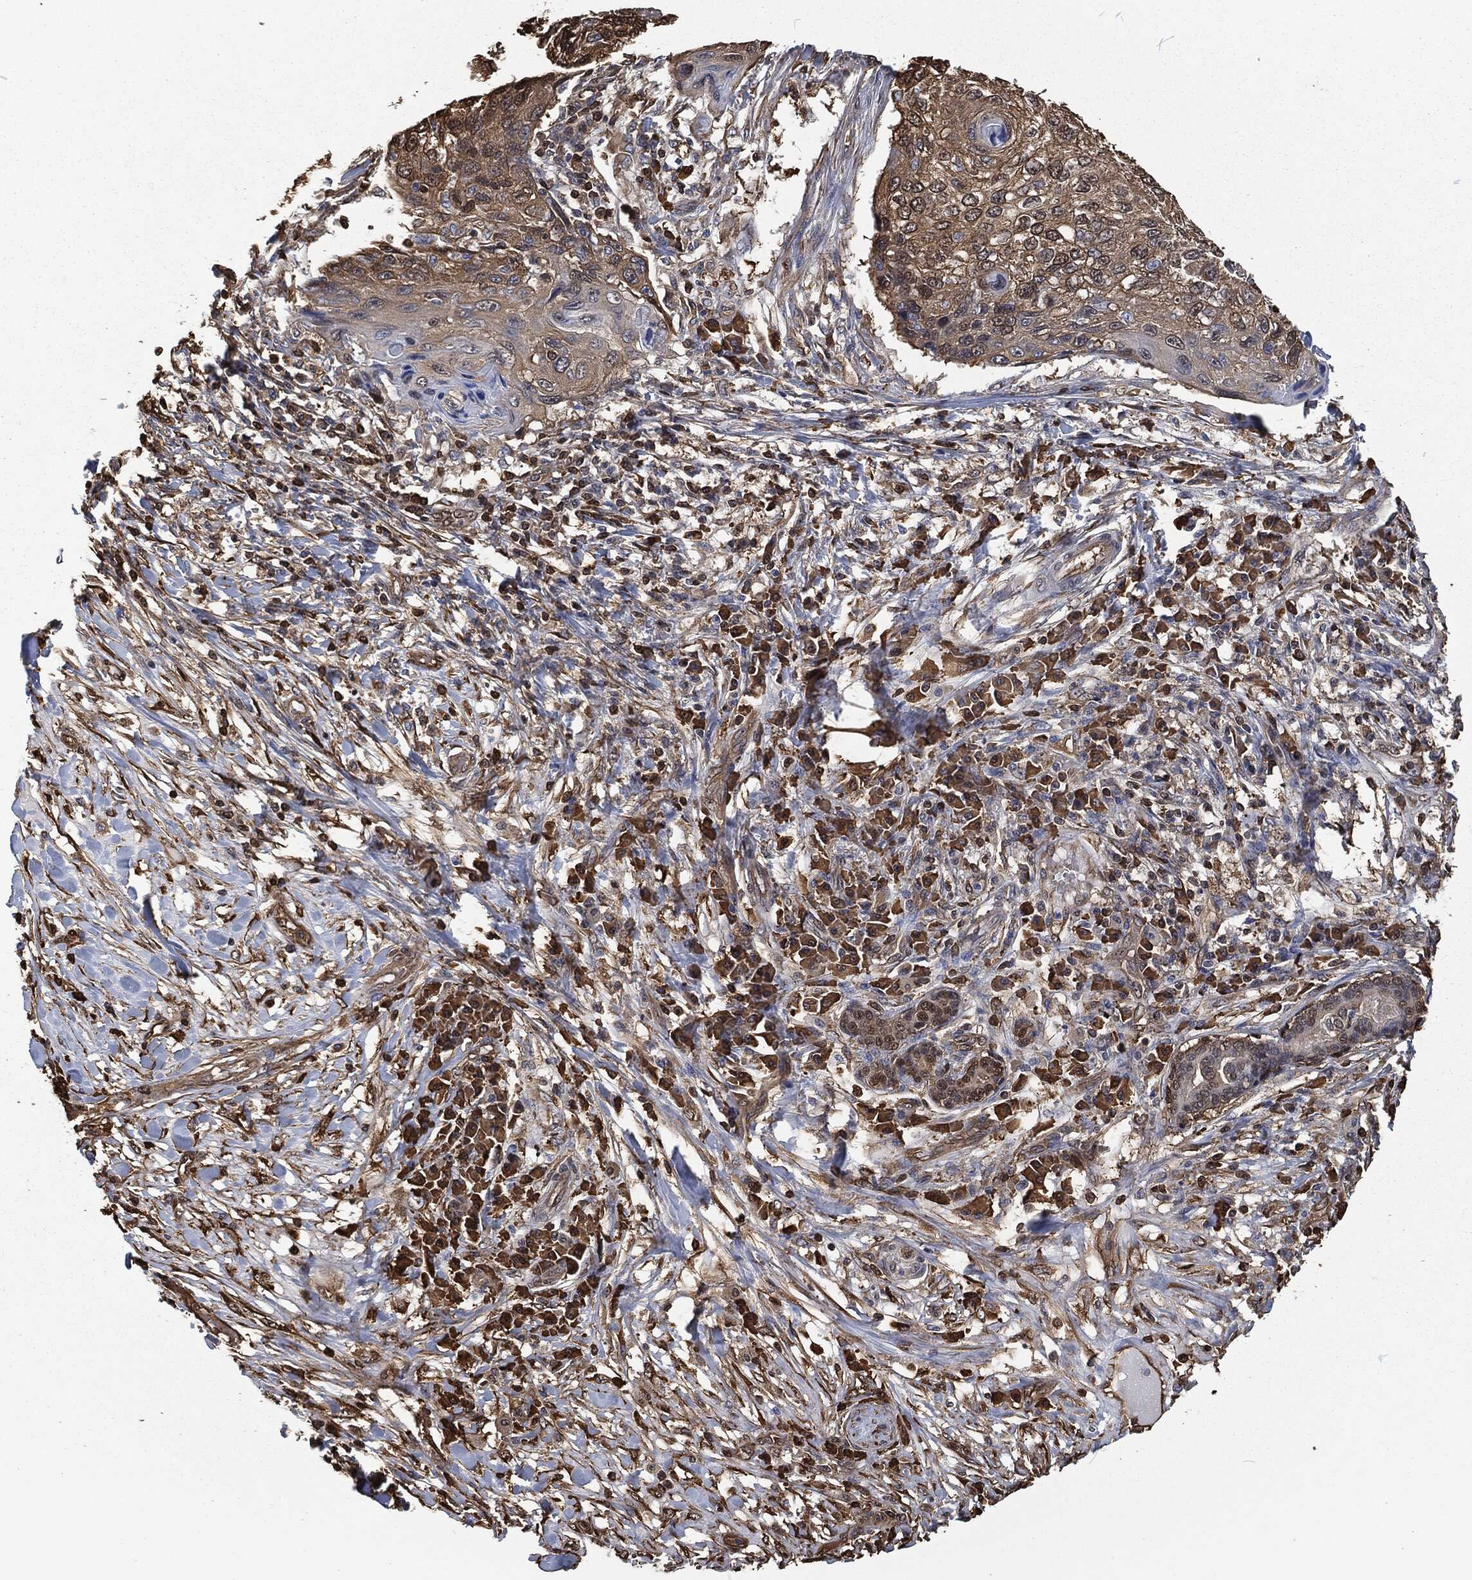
{"staining": {"intensity": "moderate", "quantity": ">75%", "location": "cytoplasmic/membranous"}, "tissue": "skin cancer", "cell_type": "Tumor cells", "image_type": "cancer", "snomed": [{"axis": "morphology", "description": "Squamous cell carcinoma, NOS"}, {"axis": "topography", "description": "Skin"}], "caption": "Immunohistochemical staining of human skin squamous cell carcinoma exhibits medium levels of moderate cytoplasmic/membranous protein expression in approximately >75% of tumor cells.", "gene": "PRDX4", "patient": {"sex": "male", "age": 92}}